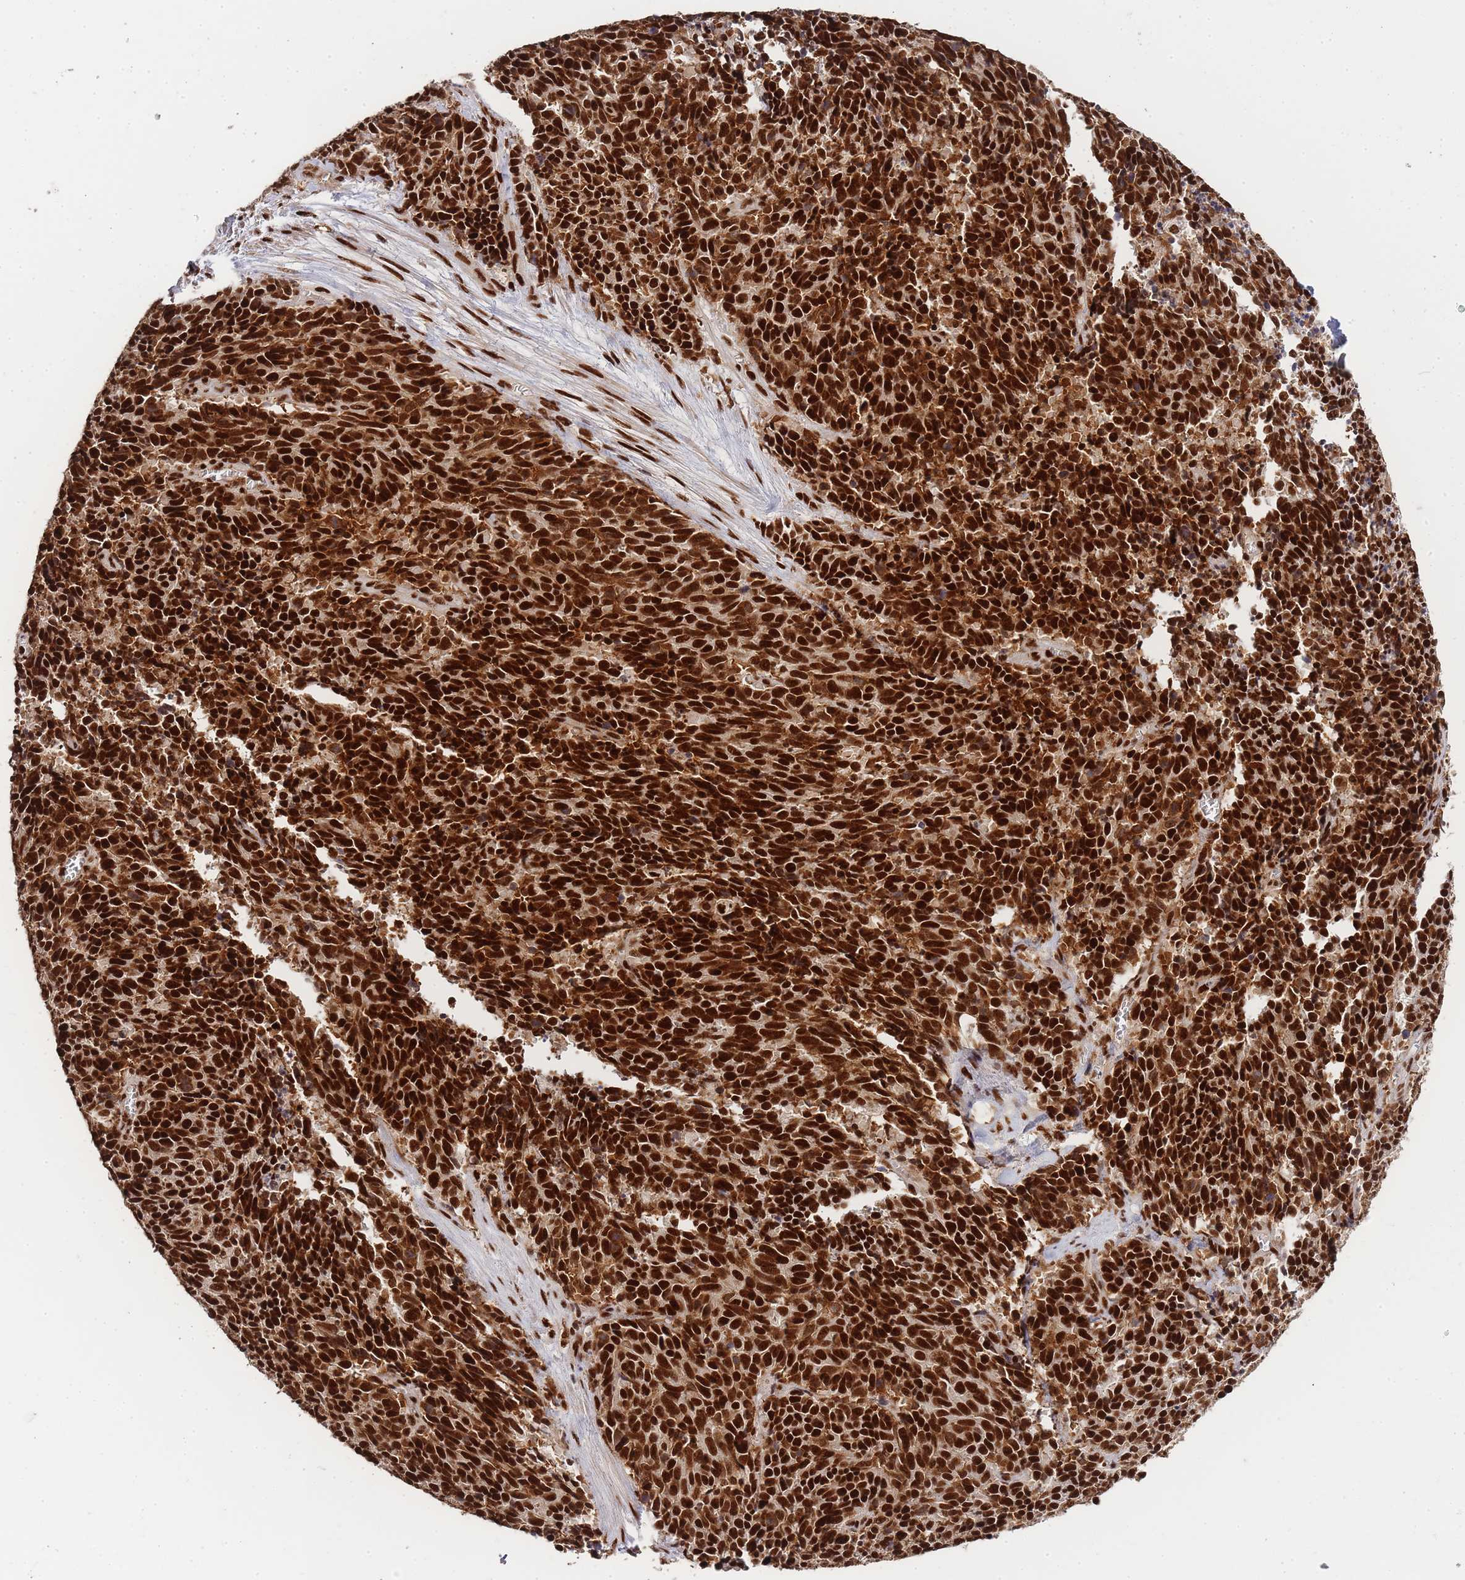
{"staining": {"intensity": "strong", "quantity": ">75%", "location": "nuclear"}, "tissue": "cervical cancer", "cell_type": "Tumor cells", "image_type": "cancer", "snomed": [{"axis": "morphology", "description": "Squamous cell carcinoma, NOS"}, {"axis": "topography", "description": "Cervix"}], "caption": "IHC image of cervical squamous cell carcinoma stained for a protein (brown), which reveals high levels of strong nuclear positivity in about >75% of tumor cells.", "gene": "PRKDC", "patient": {"sex": "female", "age": 29}}